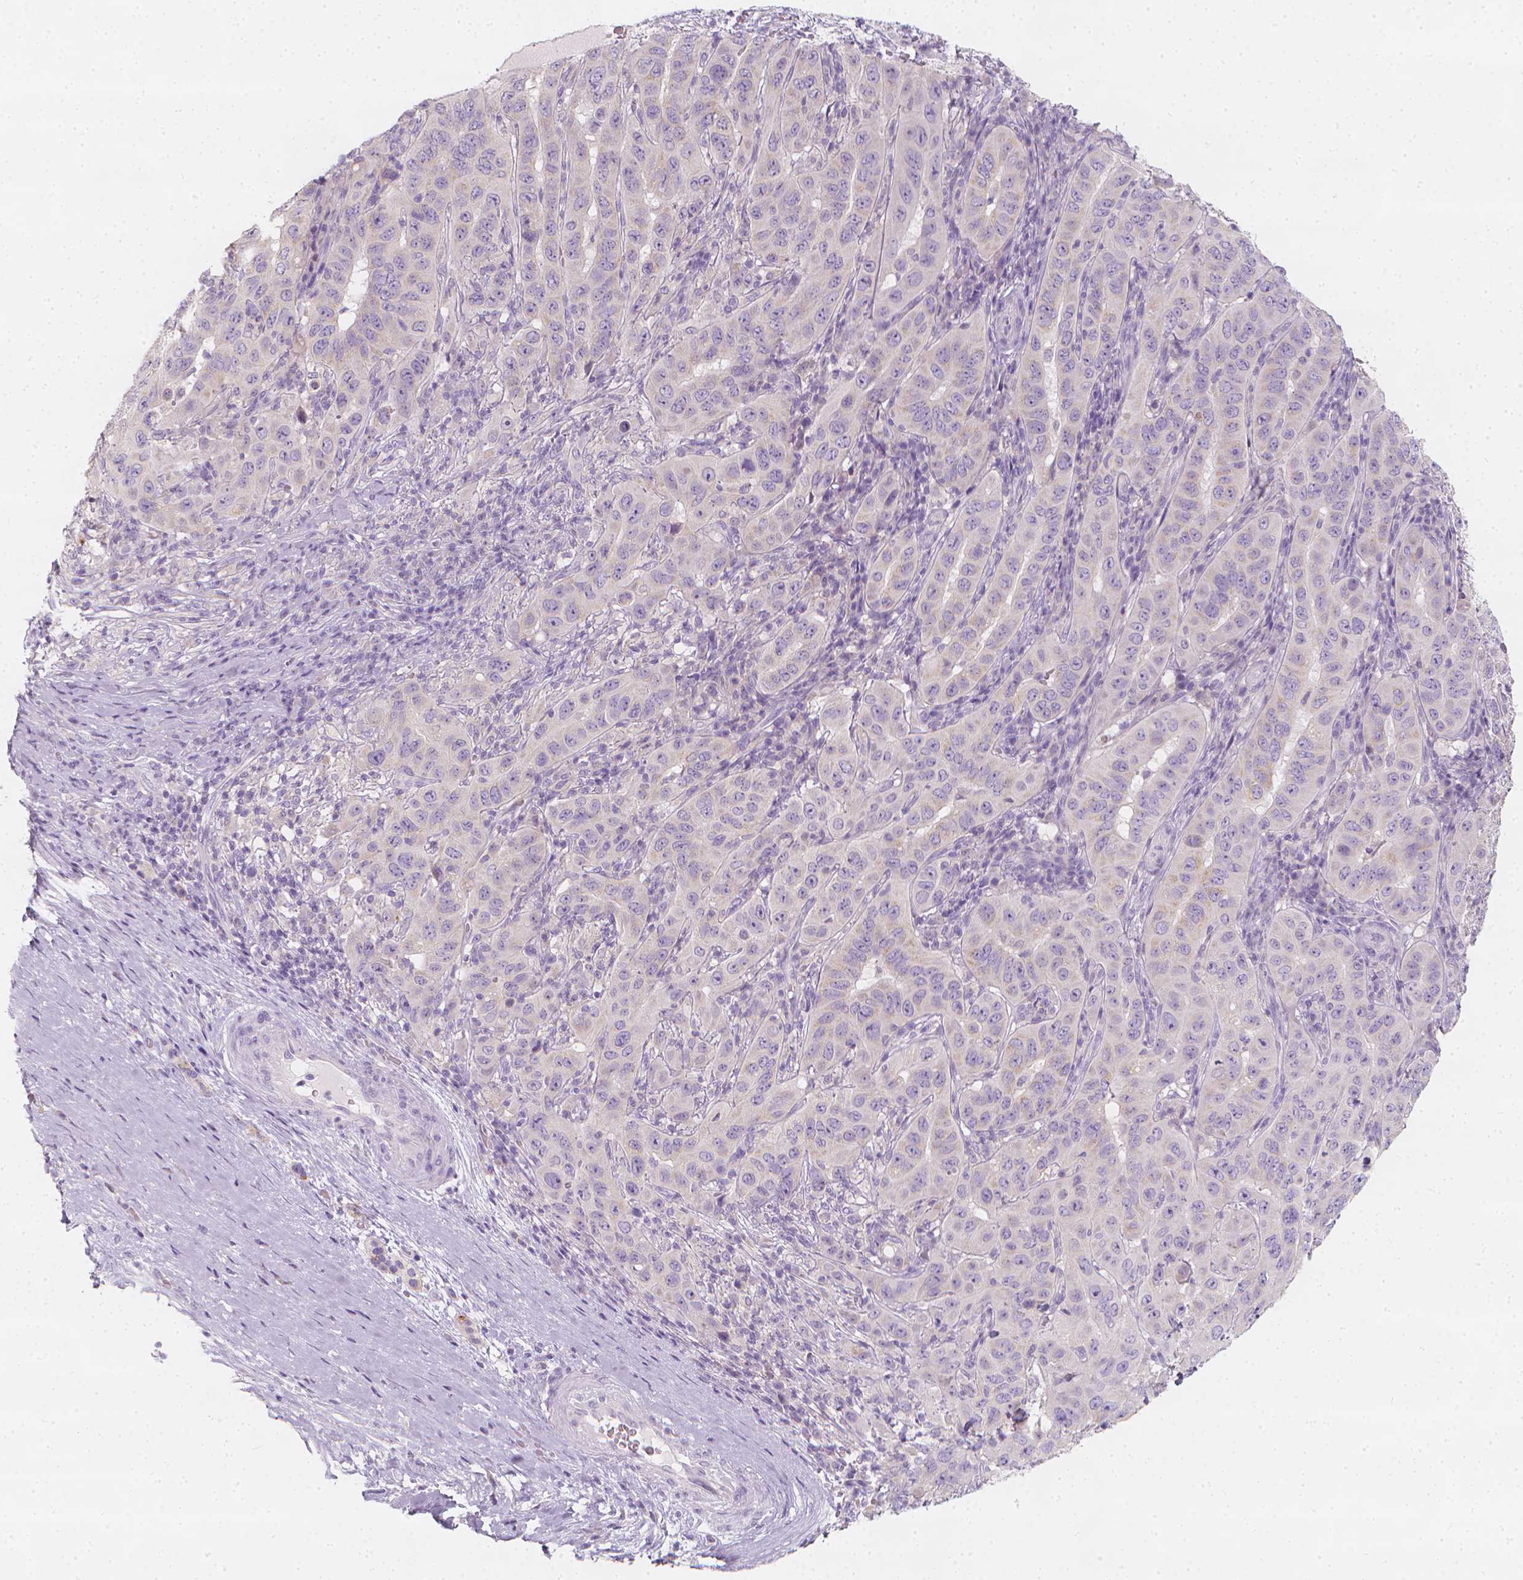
{"staining": {"intensity": "negative", "quantity": "none", "location": "none"}, "tissue": "pancreatic cancer", "cell_type": "Tumor cells", "image_type": "cancer", "snomed": [{"axis": "morphology", "description": "Adenocarcinoma, NOS"}, {"axis": "topography", "description": "Pancreas"}], "caption": "This is an immunohistochemistry (IHC) photomicrograph of pancreatic adenocarcinoma. There is no staining in tumor cells.", "gene": "RBFOX1", "patient": {"sex": "male", "age": 63}}